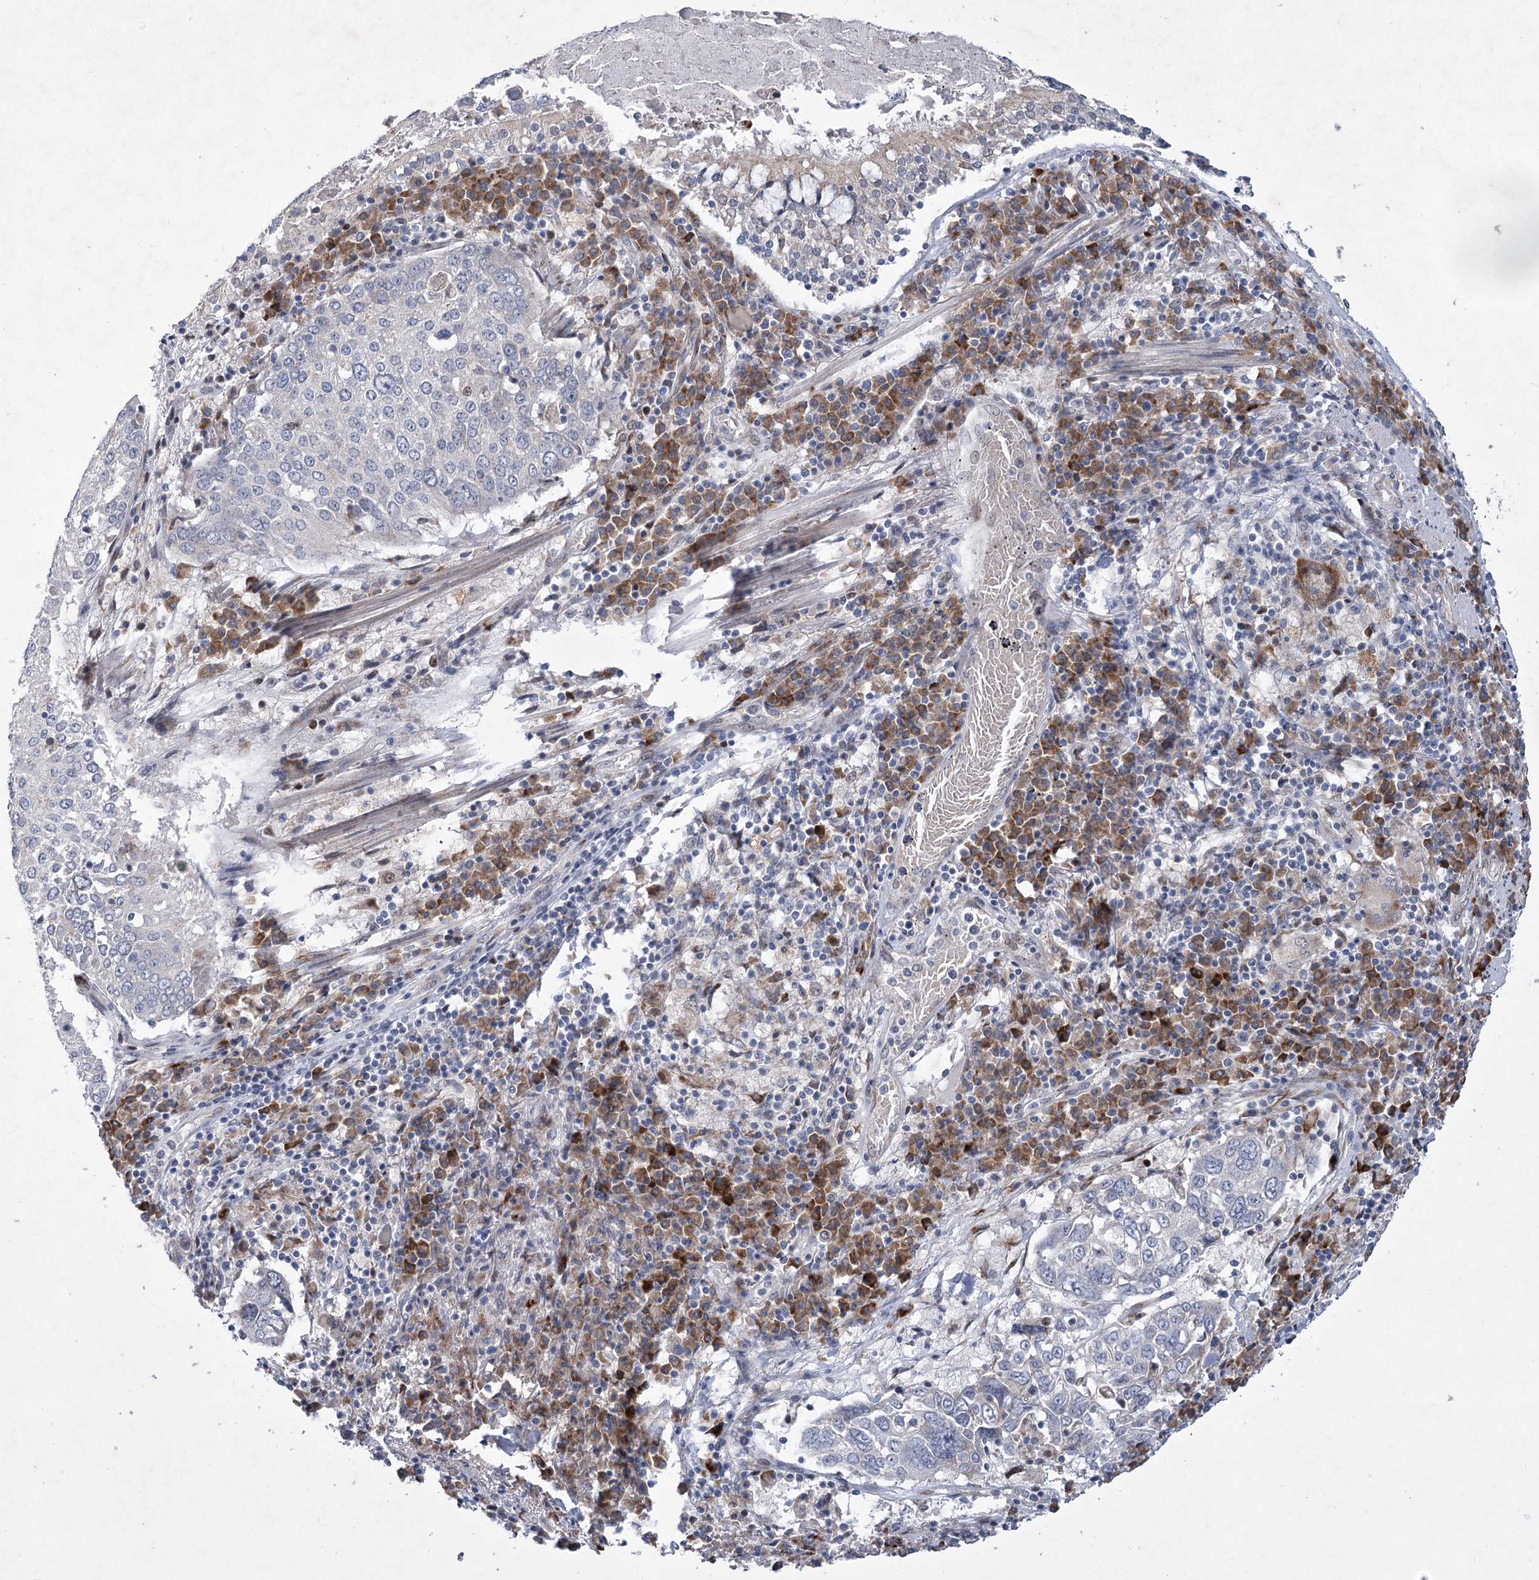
{"staining": {"intensity": "negative", "quantity": "none", "location": "none"}, "tissue": "lung cancer", "cell_type": "Tumor cells", "image_type": "cancer", "snomed": [{"axis": "morphology", "description": "Squamous cell carcinoma, NOS"}, {"axis": "topography", "description": "Lung"}], "caption": "This is a image of immunohistochemistry staining of lung cancer (squamous cell carcinoma), which shows no positivity in tumor cells.", "gene": "GCNT4", "patient": {"sex": "male", "age": 65}}